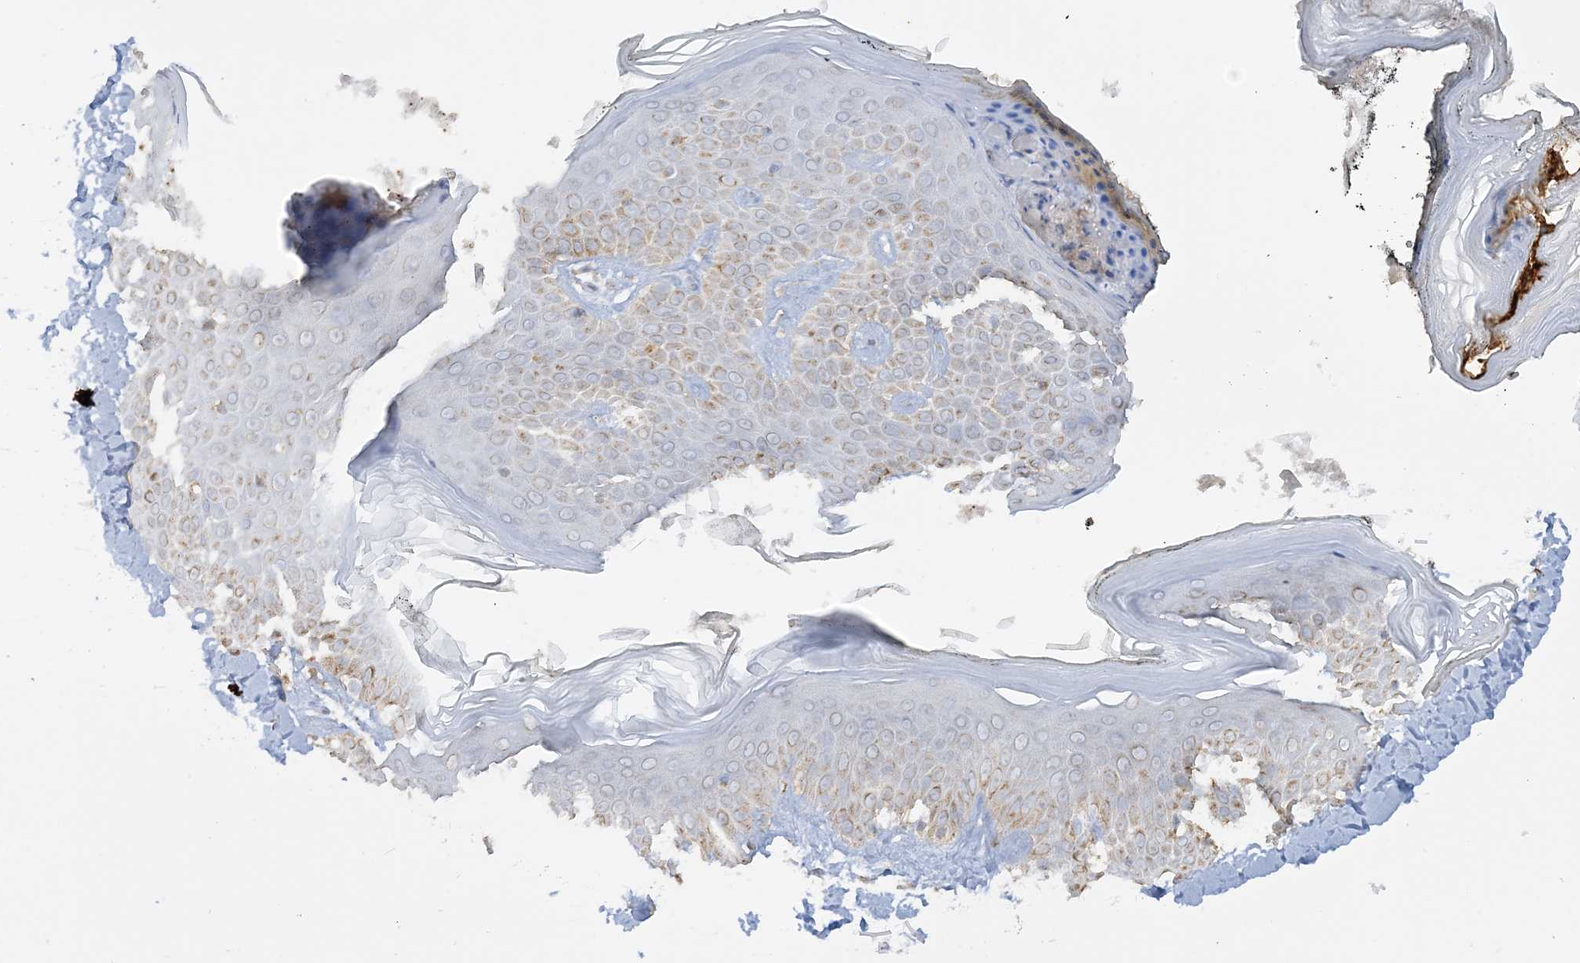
{"staining": {"intensity": "negative", "quantity": "none", "location": "none"}, "tissue": "skin", "cell_type": "Fibroblasts", "image_type": "normal", "snomed": [{"axis": "morphology", "description": "Normal tissue, NOS"}, {"axis": "topography", "description": "Skin"}], "caption": "Immunohistochemistry (IHC) of unremarkable skin reveals no positivity in fibroblasts. The staining was performed using DAB (3,3'-diaminobenzidine) to visualize the protein expression in brown, while the nuclei were stained in blue with hematoxylin (Magnification: 20x).", "gene": "AGA", "patient": {"sex": "female", "age": 64}}